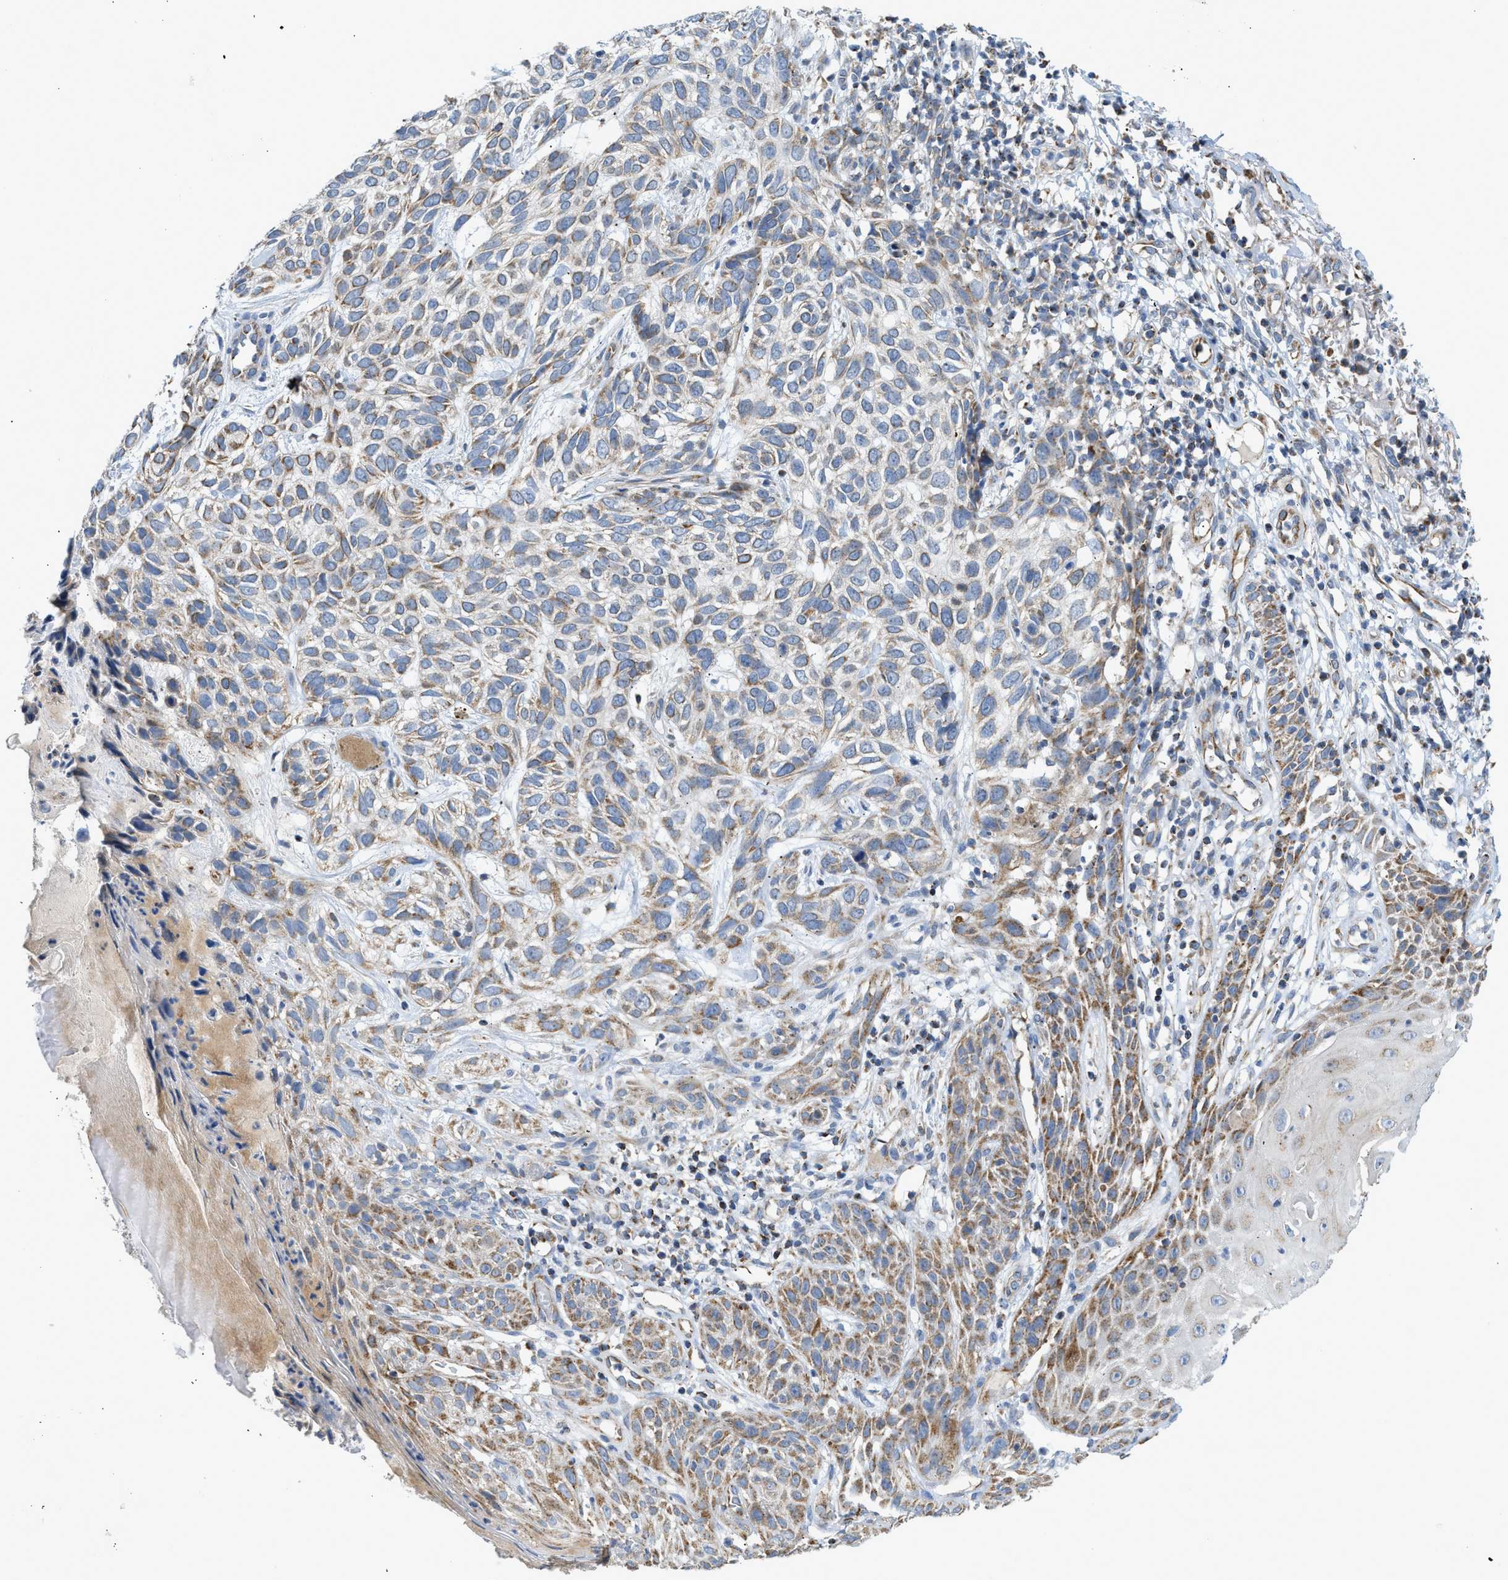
{"staining": {"intensity": "moderate", "quantity": "25%-75%", "location": "cytoplasmic/membranous"}, "tissue": "skin cancer", "cell_type": "Tumor cells", "image_type": "cancer", "snomed": [{"axis": "morphology", "description": "Normal tissue, NOS"}, {"axis": "morphology", "description": "Basal cell carcinoma"}, {"axis": "topography", "description": "Skin"}], "caption": "Human basal cell carcinoma (skin) stained with a brown dye shows moderate cytoplasmic/membranous positive staining in about 25%-75% of tumor cells.", "gene": "GOT2", "patient": {"sex": "male", "age": 79}}